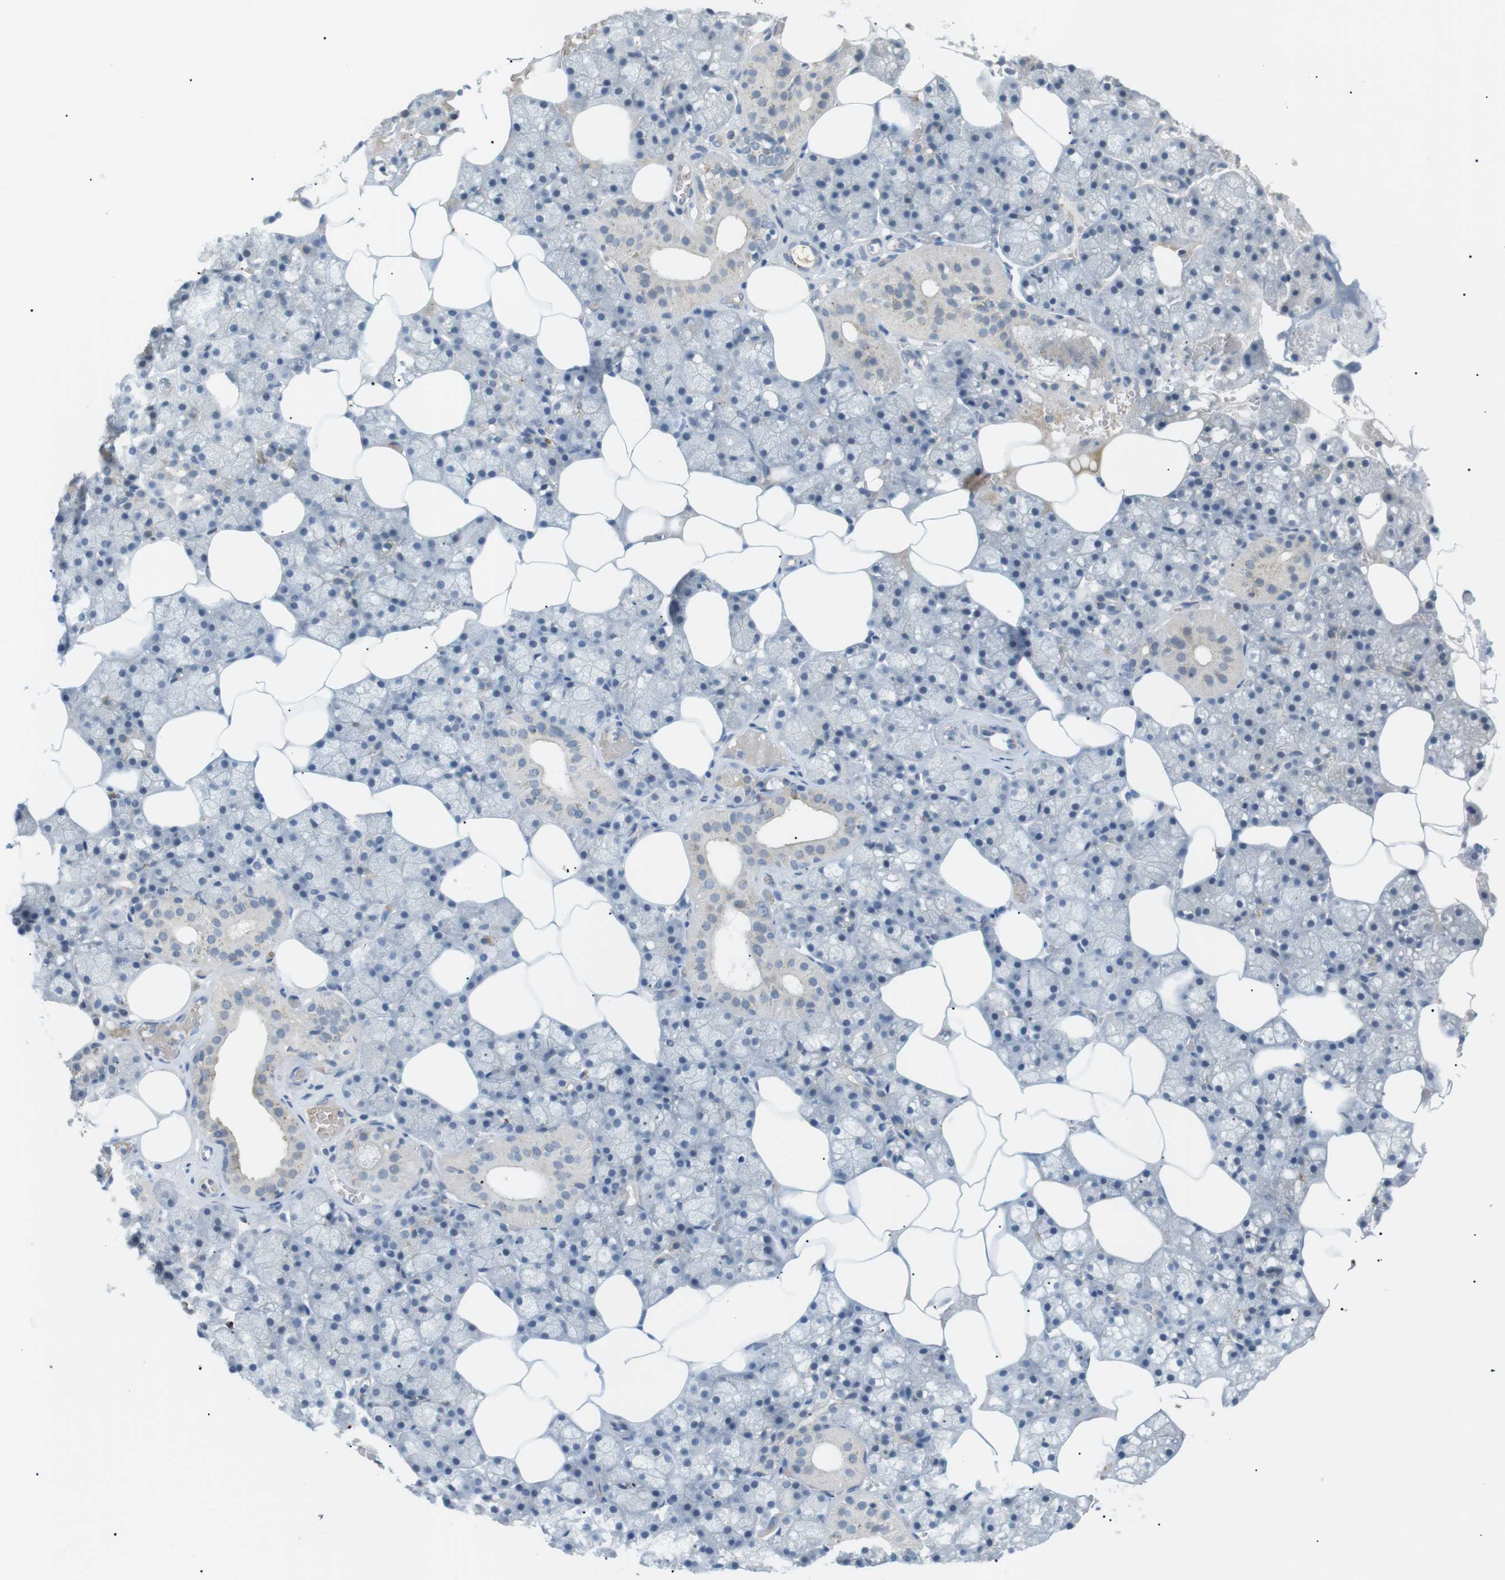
{"staining": {"intensity": "moderate", "quantity": "<25%", "location": "cytoplasmic/membranous"}, "tissue": "salivary gland", "cell_type": "Glandular cells", "image_type": "normal", "snomed": [{"axis": "morphology", "description": "Normal tissue, NOS"}, {"axis": "topography", "description": "Salivary gland"}], "caption": "A photomicrograph showing moderate cytoplasmic/membranous staining in approximately <25% of glandular cells in benign salivary gland, as visualized by brown immunohistochemical staining.", "gene": "B4GALNT2", "patient": {"sex": "male", "age": 62}}